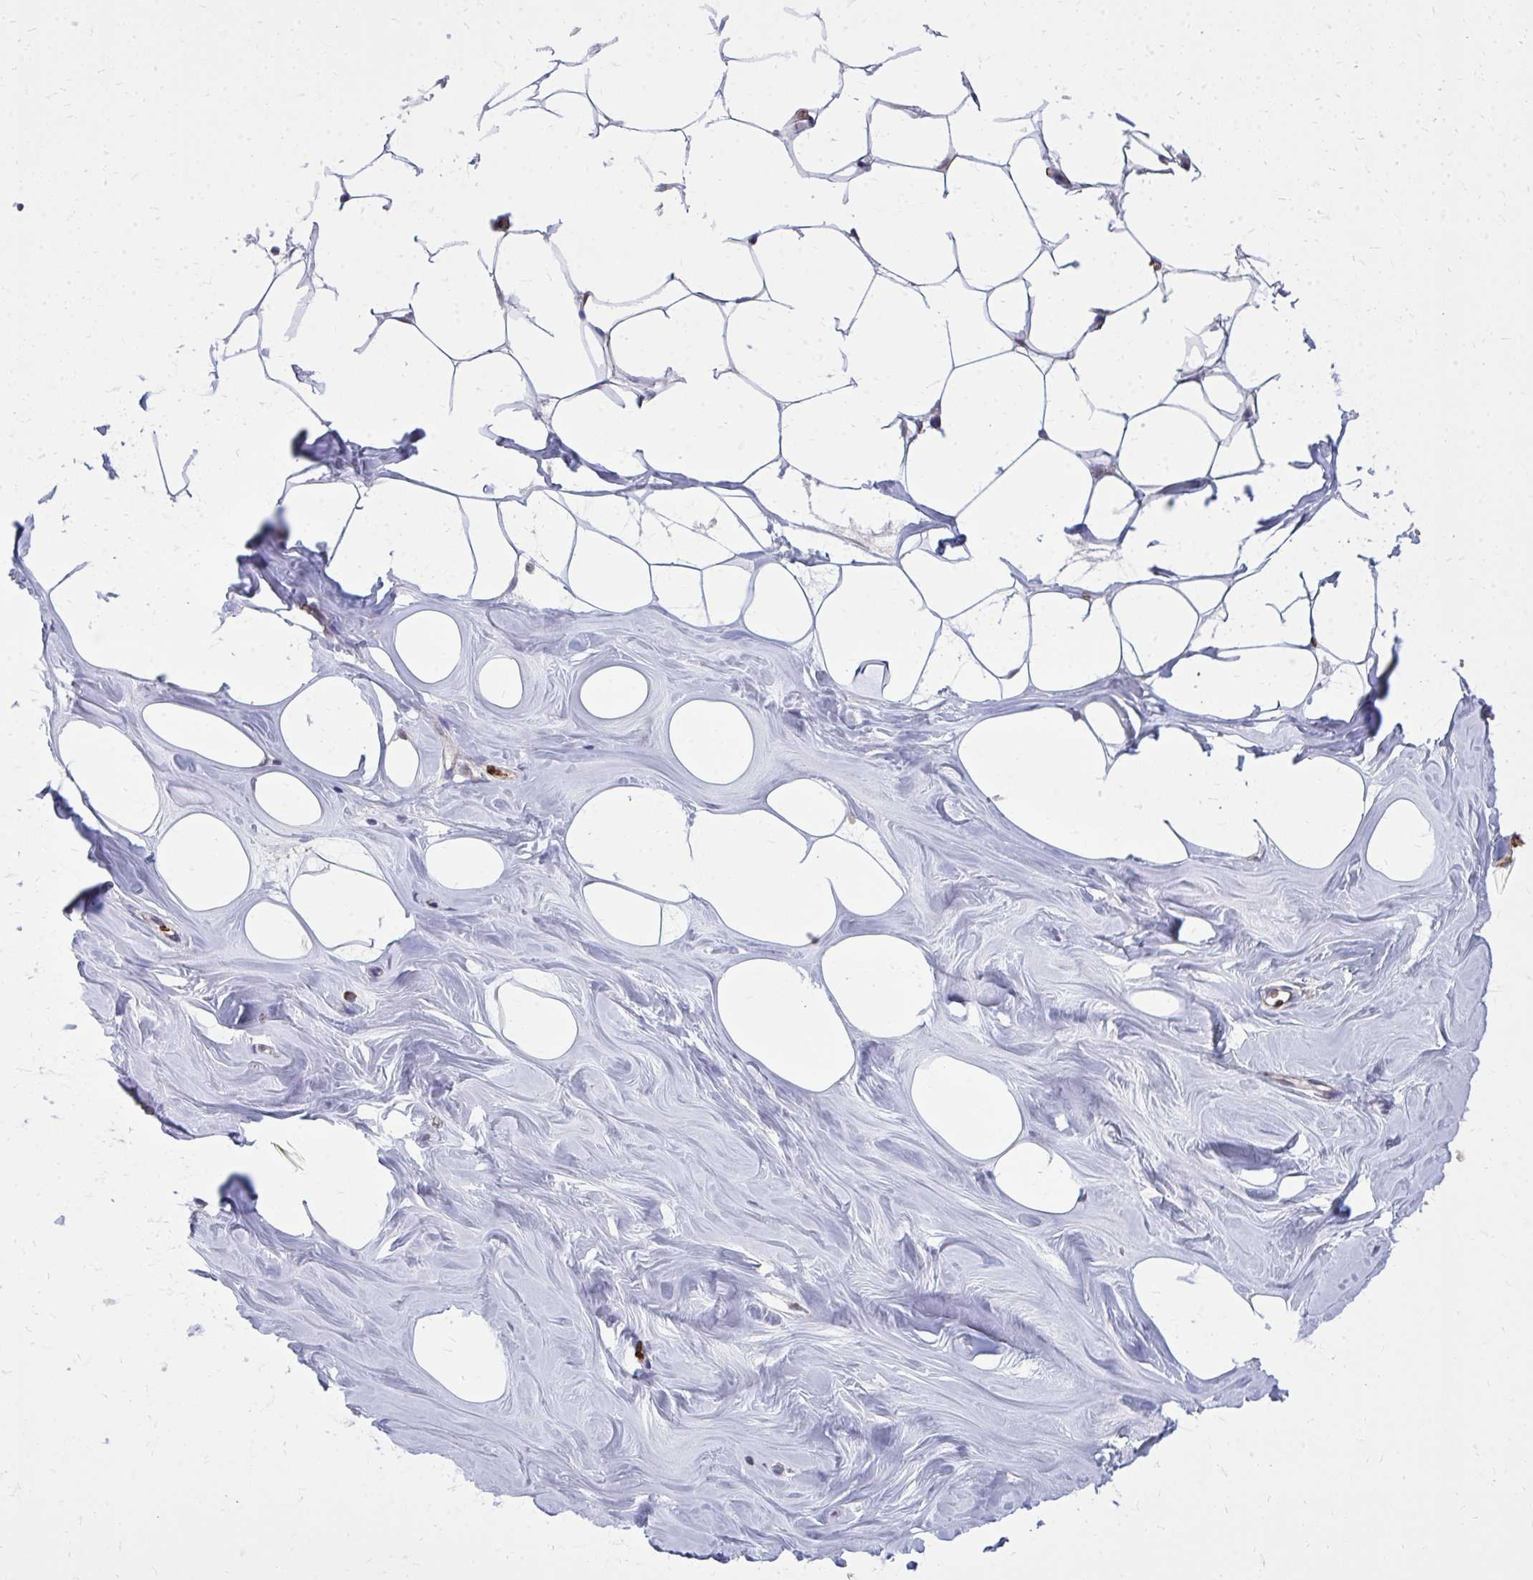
{"staining": {"intensity": "negative", "quantity": "none", "location": "none"}, "tissue": "breast", "cell_type": "Adipocytes", "image_type": "normal", "snomed": [{"axis": "morphology", "description": "Normal tissue, NOS"}, {"axis": "topography", "description": "Breast"}], "caption": "An IHC micrograph of benign breast is shown. There is no staining in adipocytes of breast.", "gene": "PDK4", "patient": {"sex": "female", "age": 27}}